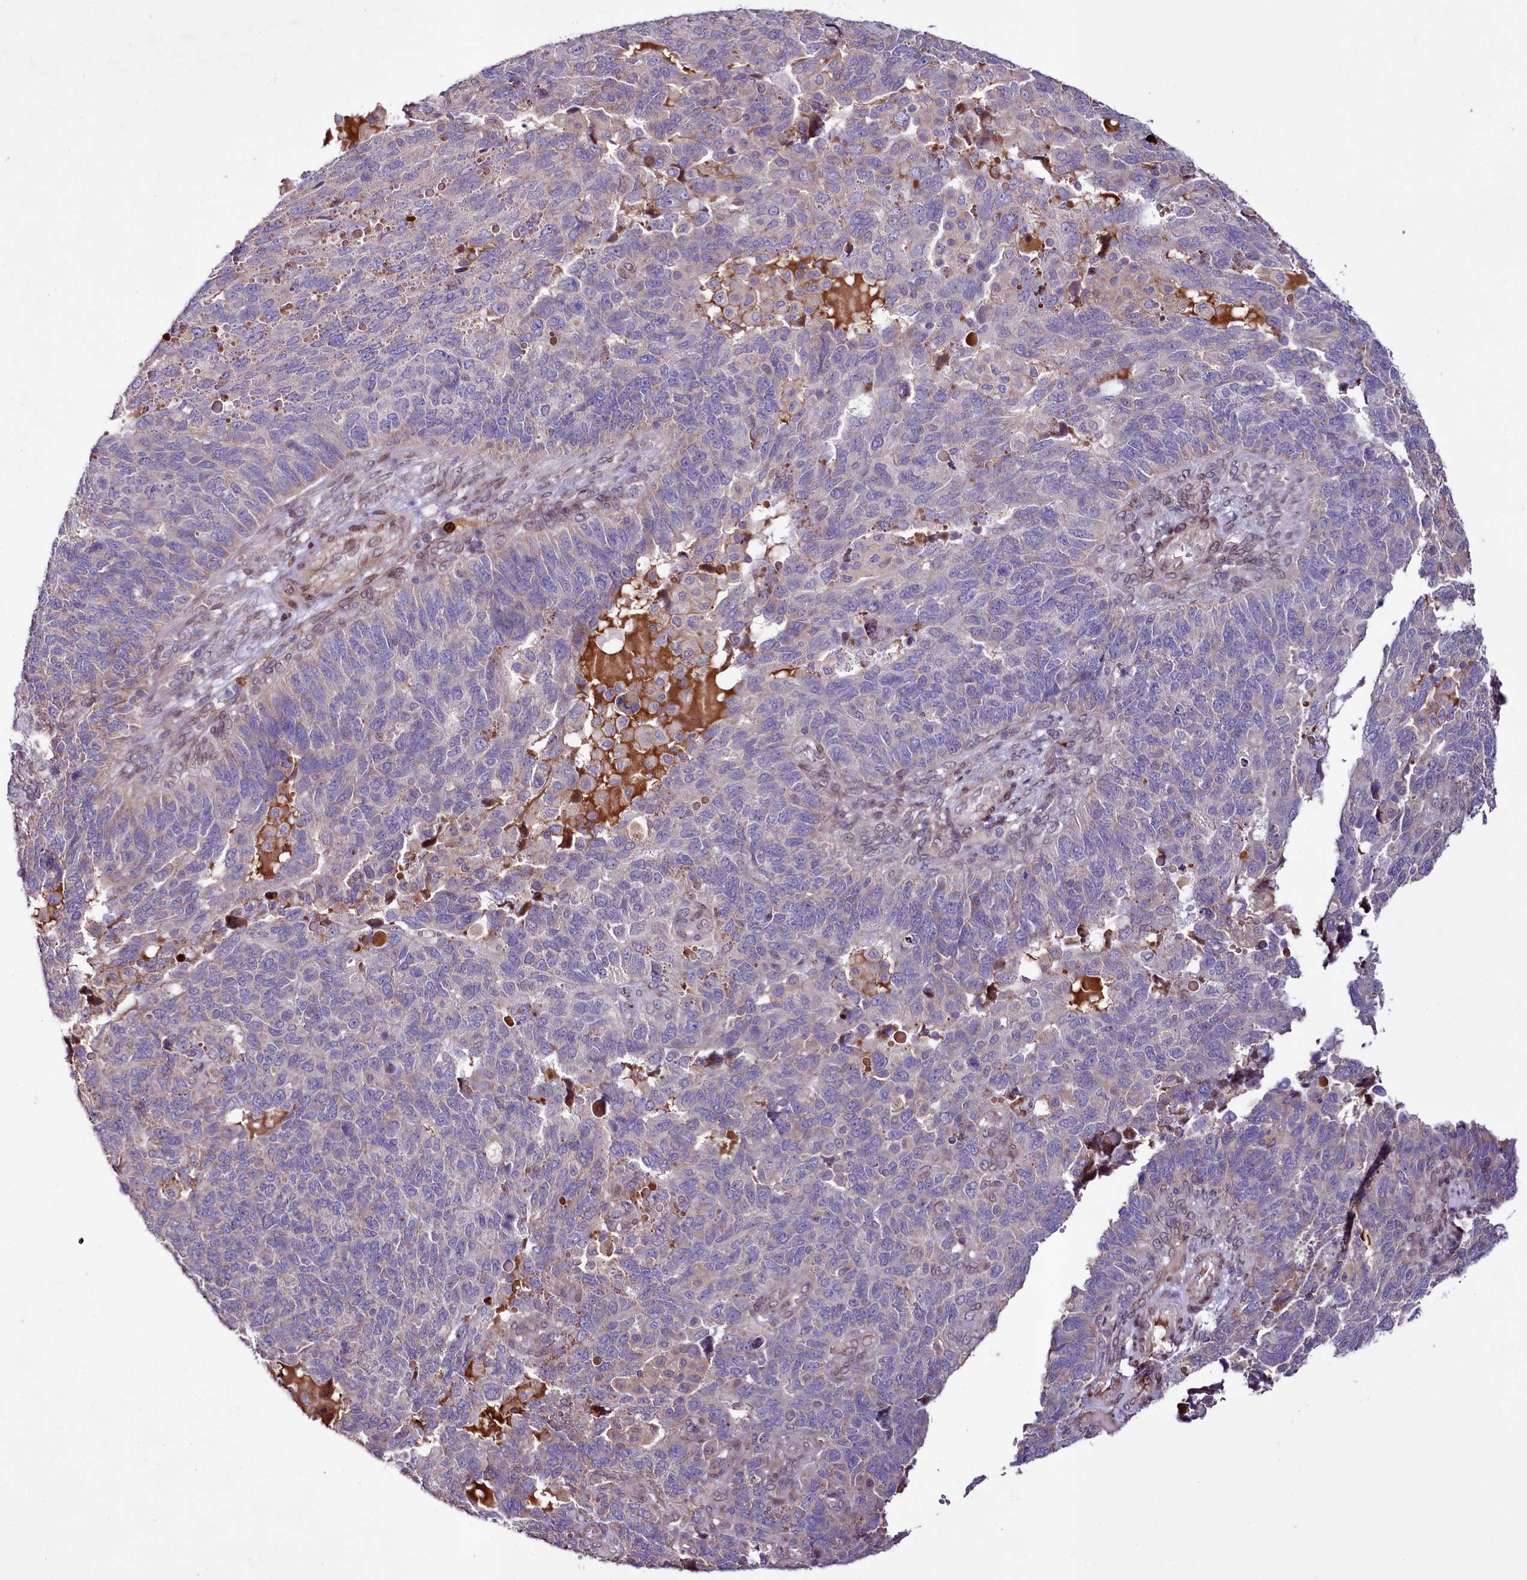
{"staining": {"intensity": "negative", "quantity": "none", "location": "none"}, "tissue": "endometrial cancer", "cell_type": "Tumor cells", "image_type": "cancer", "snomed": [{"axis": "morphology", "description": "Adenocarcinoma, NOS"}, {"axis": "topography", "description": "Endometrium"}], "caption": "High magnification brightfield microscopy of endometrial adenocarcinoma stained with DAB (3,3'-diaminobenzidine) (brown) and counterstained with hematoxylin (blue): tumor cells show no significant expression.", "gene": "ZNF226", "patient": {"sex": "female", "age": 66}}